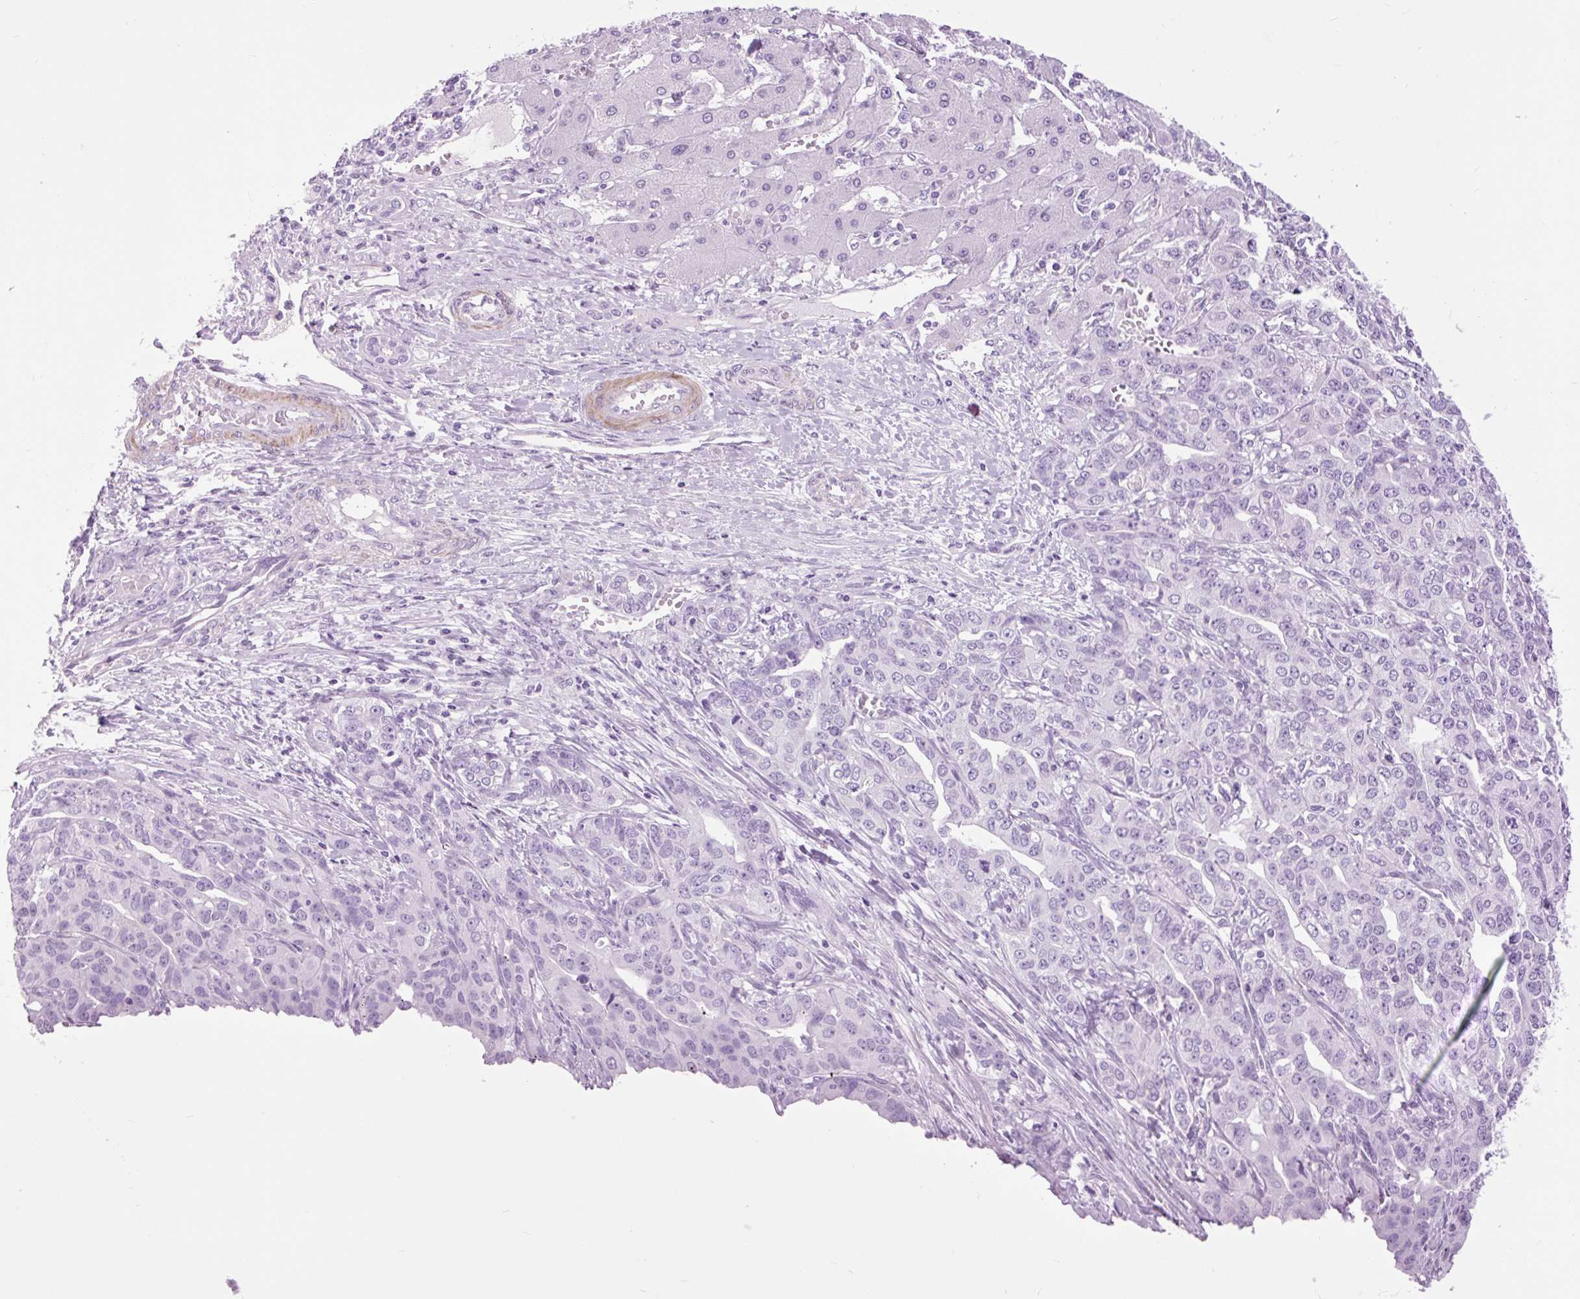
{"staining": {"intensity": "negative", "quantity": "none", "location": "none"}, "tissue": "liver cancer", "cell_type": "Tumor cells", "image_type": "cancer", "snomed": [{"axis": "morphology", "description": "Cholangiocarcinoma"}, {"axis": "topography", "description": "Liver"}], "caption": "A high-resolution photomicrograph shows immunohistochemistry staining of cholangiocarcinoma (liver), which shows no significant positivity in tumor cells.", "gene": "DPP6", "patient": {"sex": "male", "age": 59}}